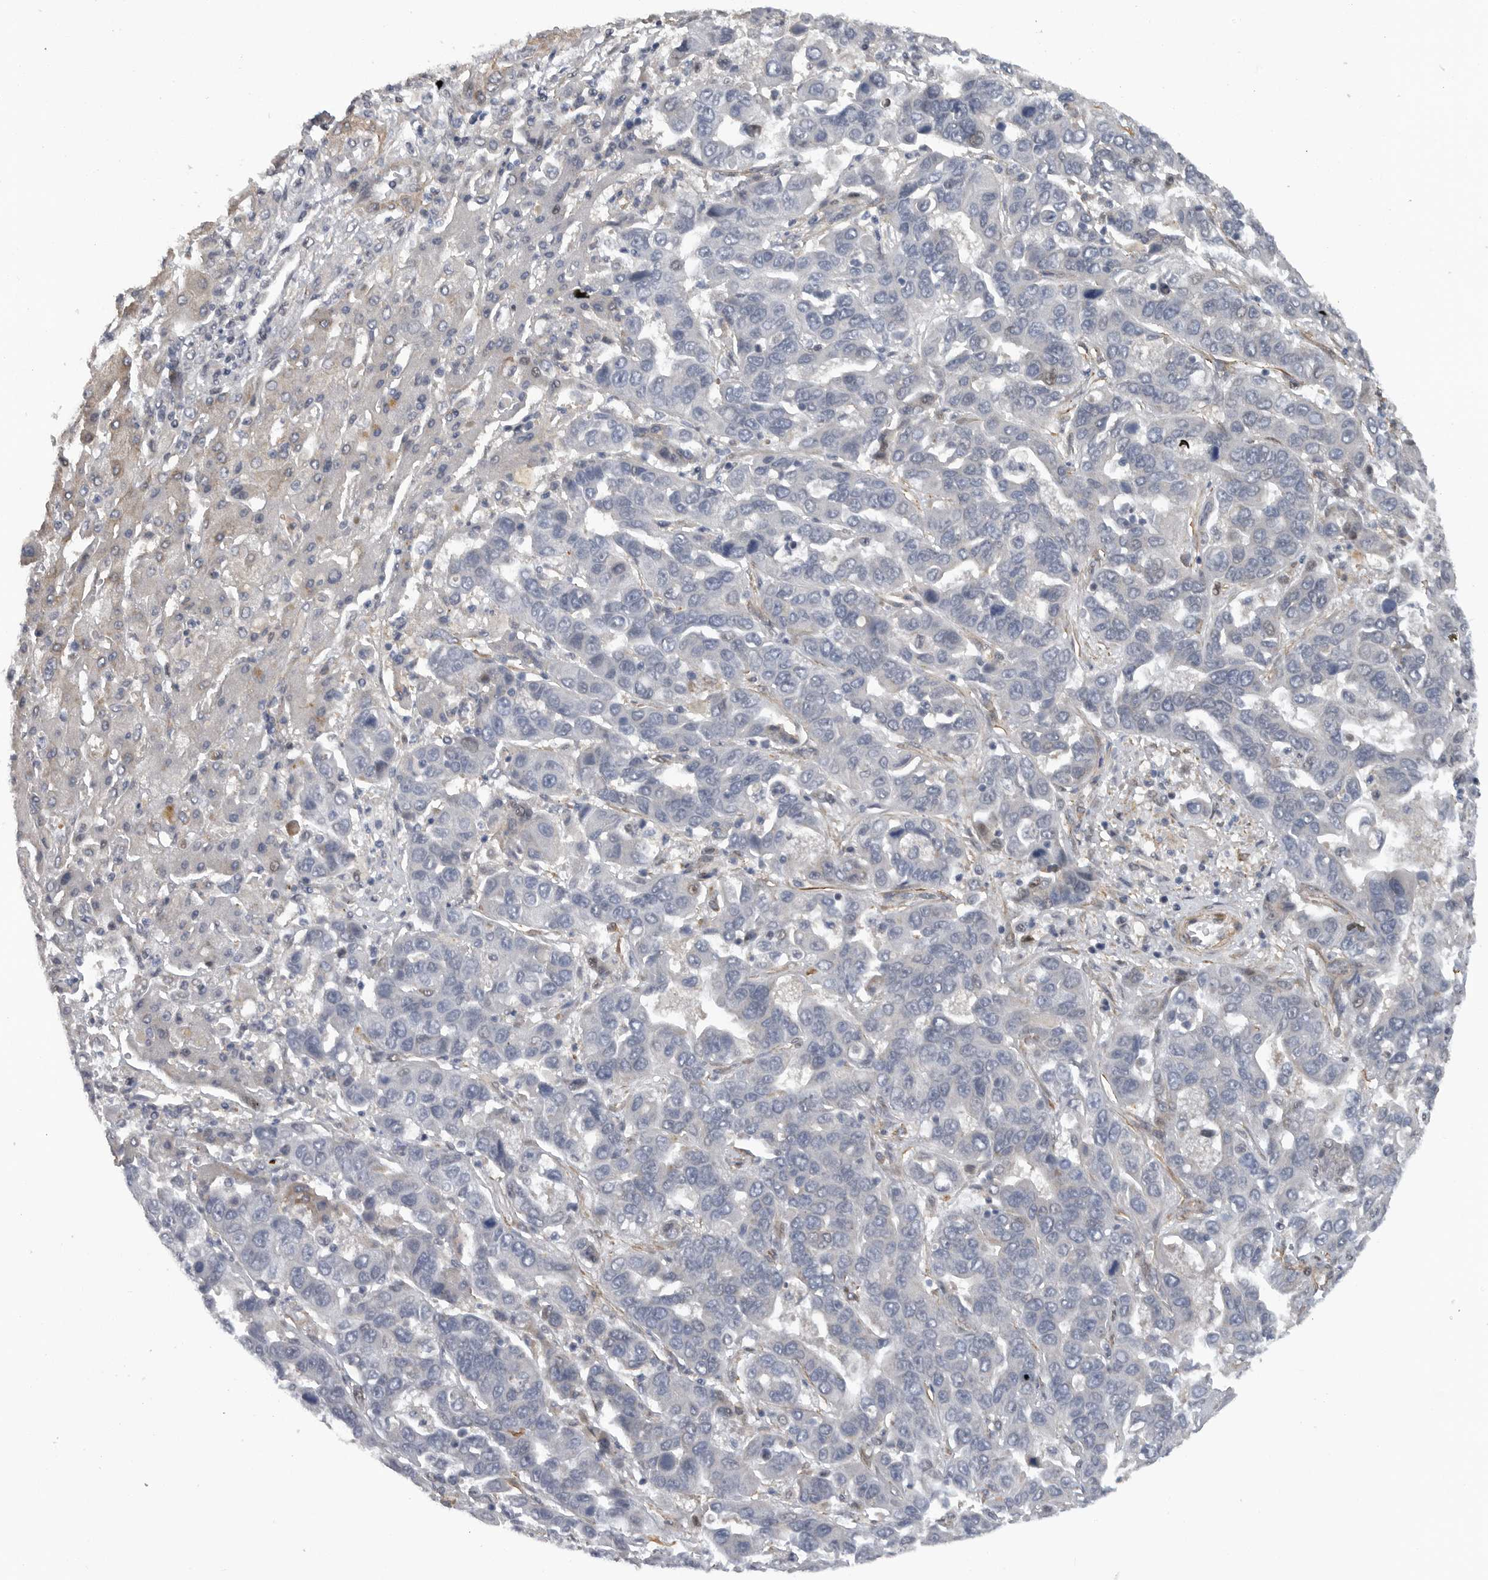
{"staining": {"intensity": "negative", "quantity": "none", "location": "none"}, "tissue": "liver cancer", "cell_type": "Tumor cells", "image_type": "cancer", "snomed": [{"axis": "morphology", "description": "Cholangiocarcinoma"}, {"axis": "topography", "description": "Liver"}], "caption": "A high-resolution image shows IHC staining of cholangiocarcinoma (liver), which demonstrates no significant expression in tumor cells.", "gene": "TMPRSS11F", "patient": {"sex": "female", "age": 52}}